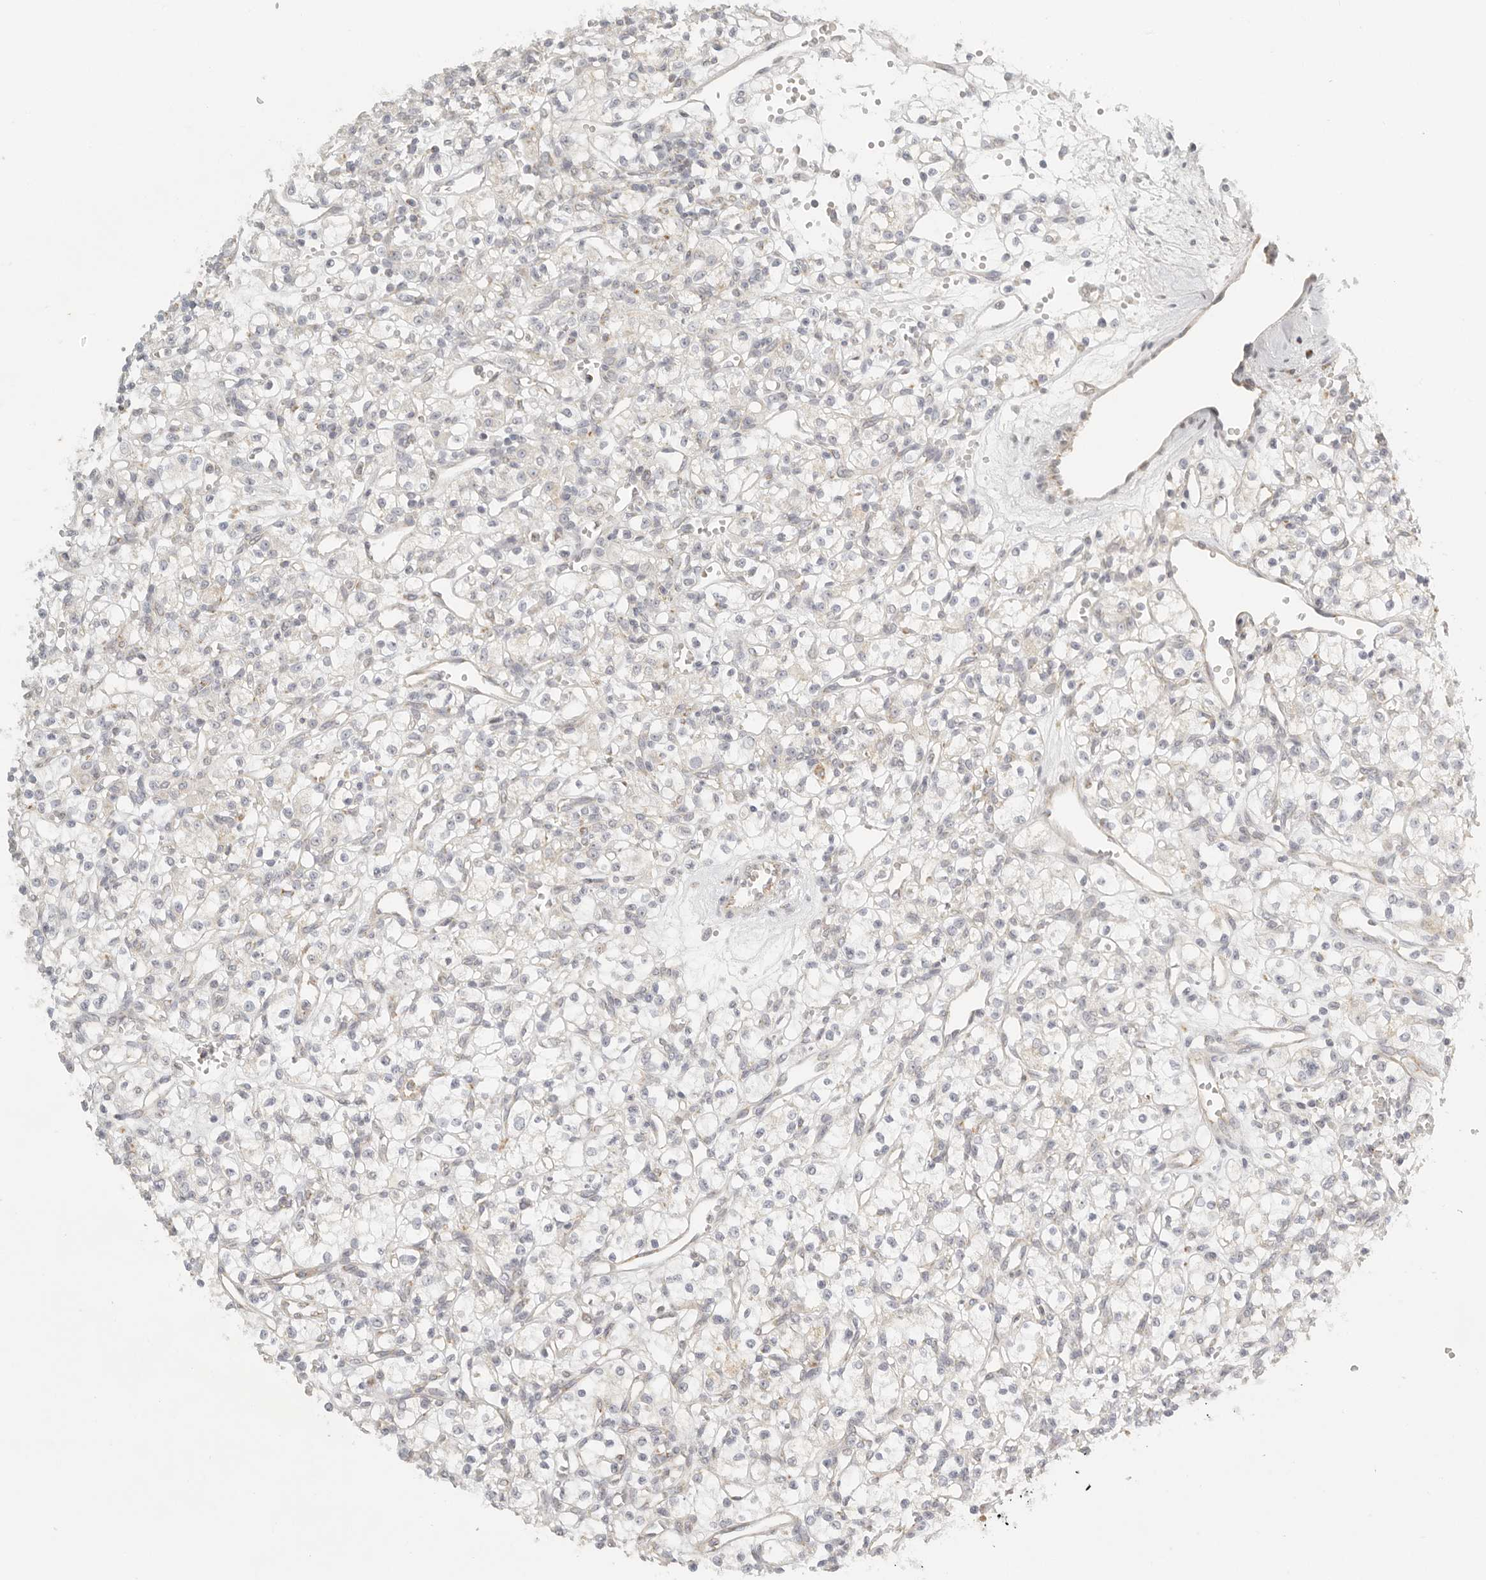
{"staining": {"intensity": "negative", "quantity": "none", "location": "none"}, "tissue": "renal cancer", "cell_type": "Tumor cells", "image_type": "cancer", "snomed": [{"axis": "morphology", "description": "Adenocarcinoma, NOS"}, {"axis": "topography", "description": "Kidney"}], "caption": "The photomicrograph demonstrates no staining of tumor cells in renal cancer (adenocarcinoma). (DAB IHC visualized using brightfield microscopy, high magnification).", "gene": "KDF1", "patient": {"sex": "female", "age": 59}}